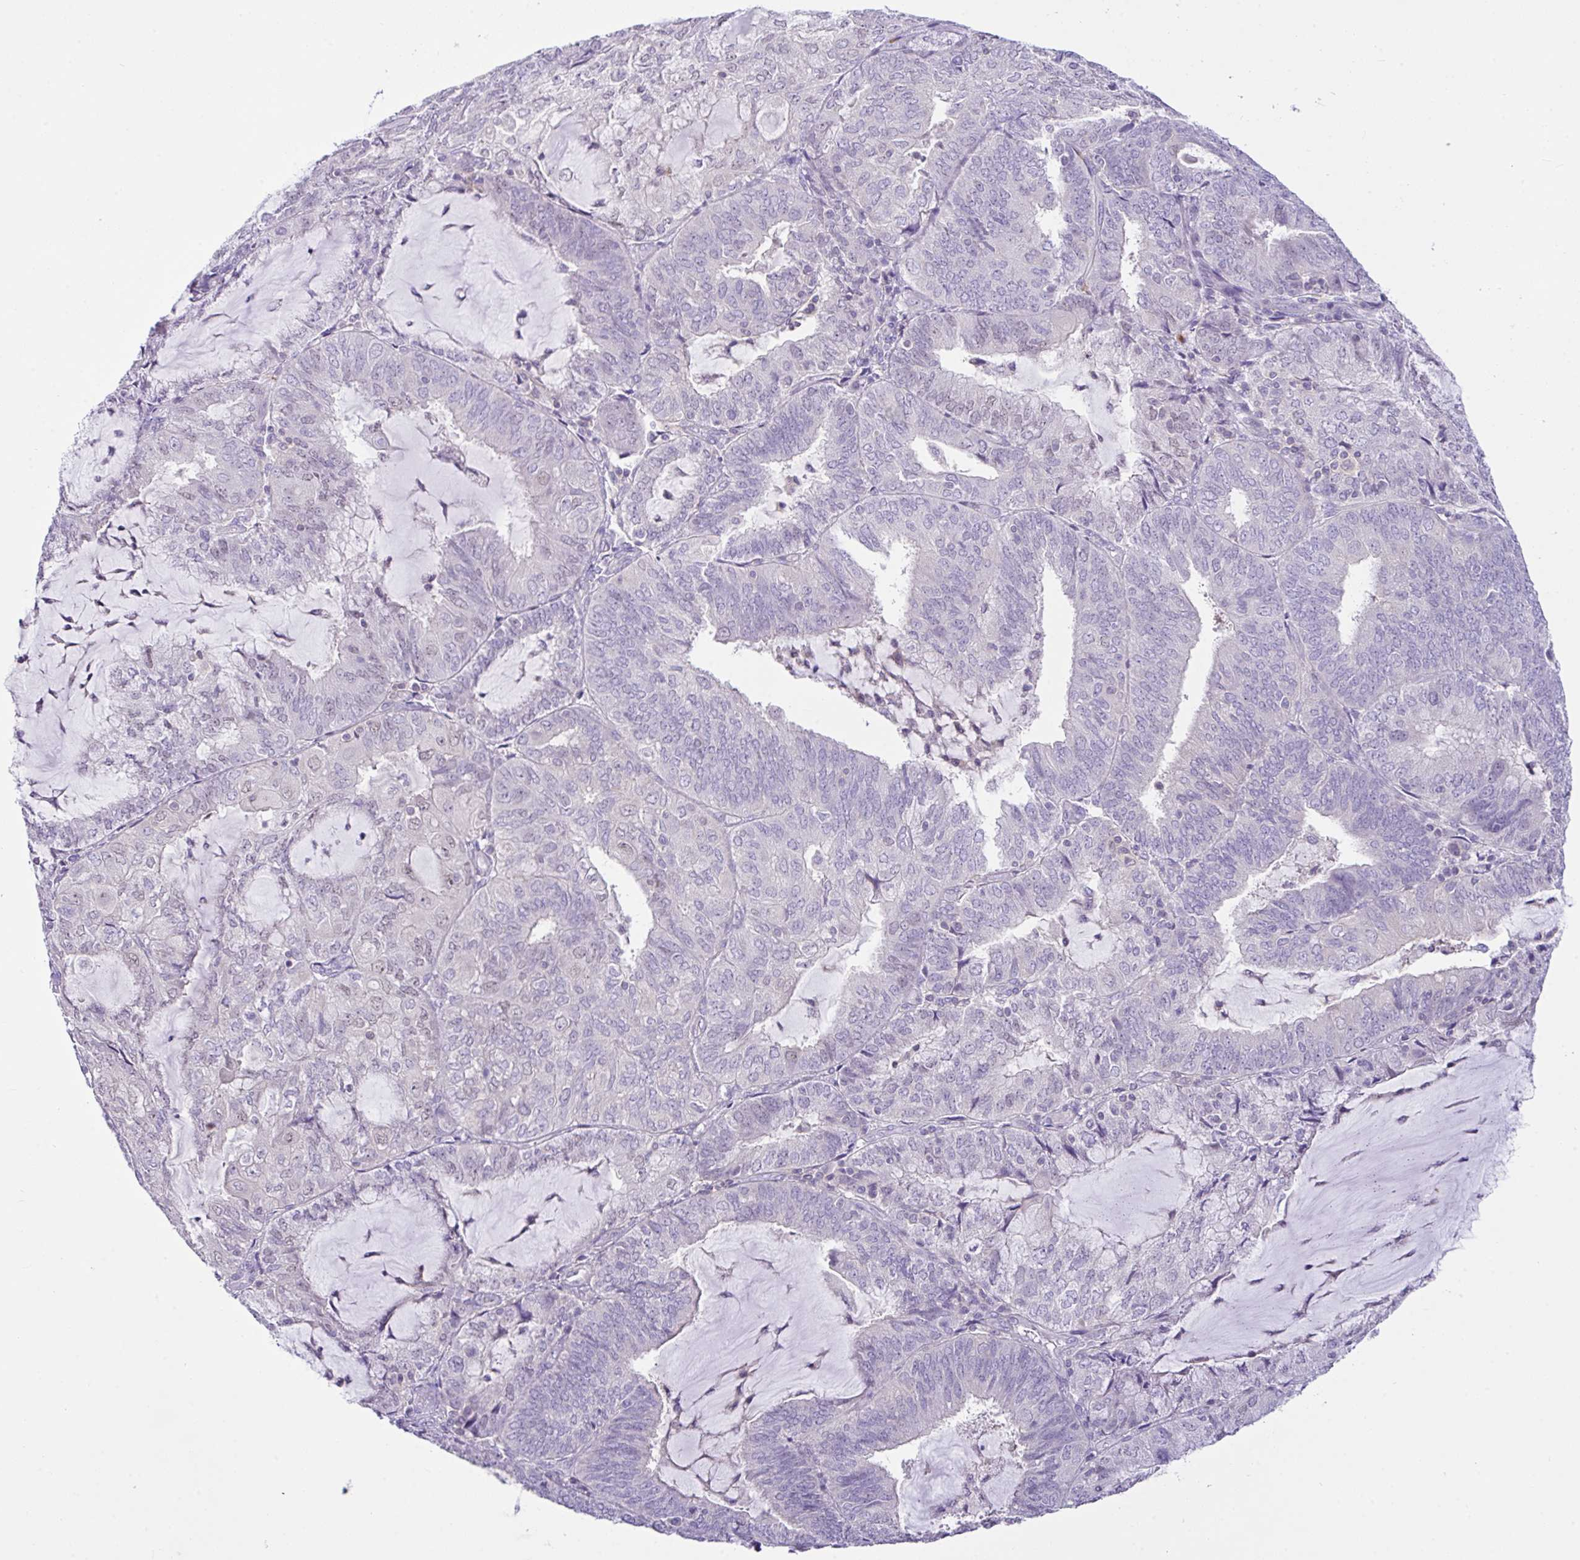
{"staining": {"intensity": "weak", "quantity": "<25%", "location": "nuclear"}, "tissue": "endometrial cancer", "cell_type": "Tumor cells", "image_type": "cancer", "snomed": [{"axis": "morphology", "description": "Adenocarcinoma, NOS"}, {"axis": "topography", "description": "Endometrium"}], "caption": "An IHC histopathology image of endometrial adenocarcinoma is shown. There is no staining in tumor cells of endometrial adenocarcinoma.", "gene": "D2HGDH", "patient": {"sex": "female", "age": 81}}